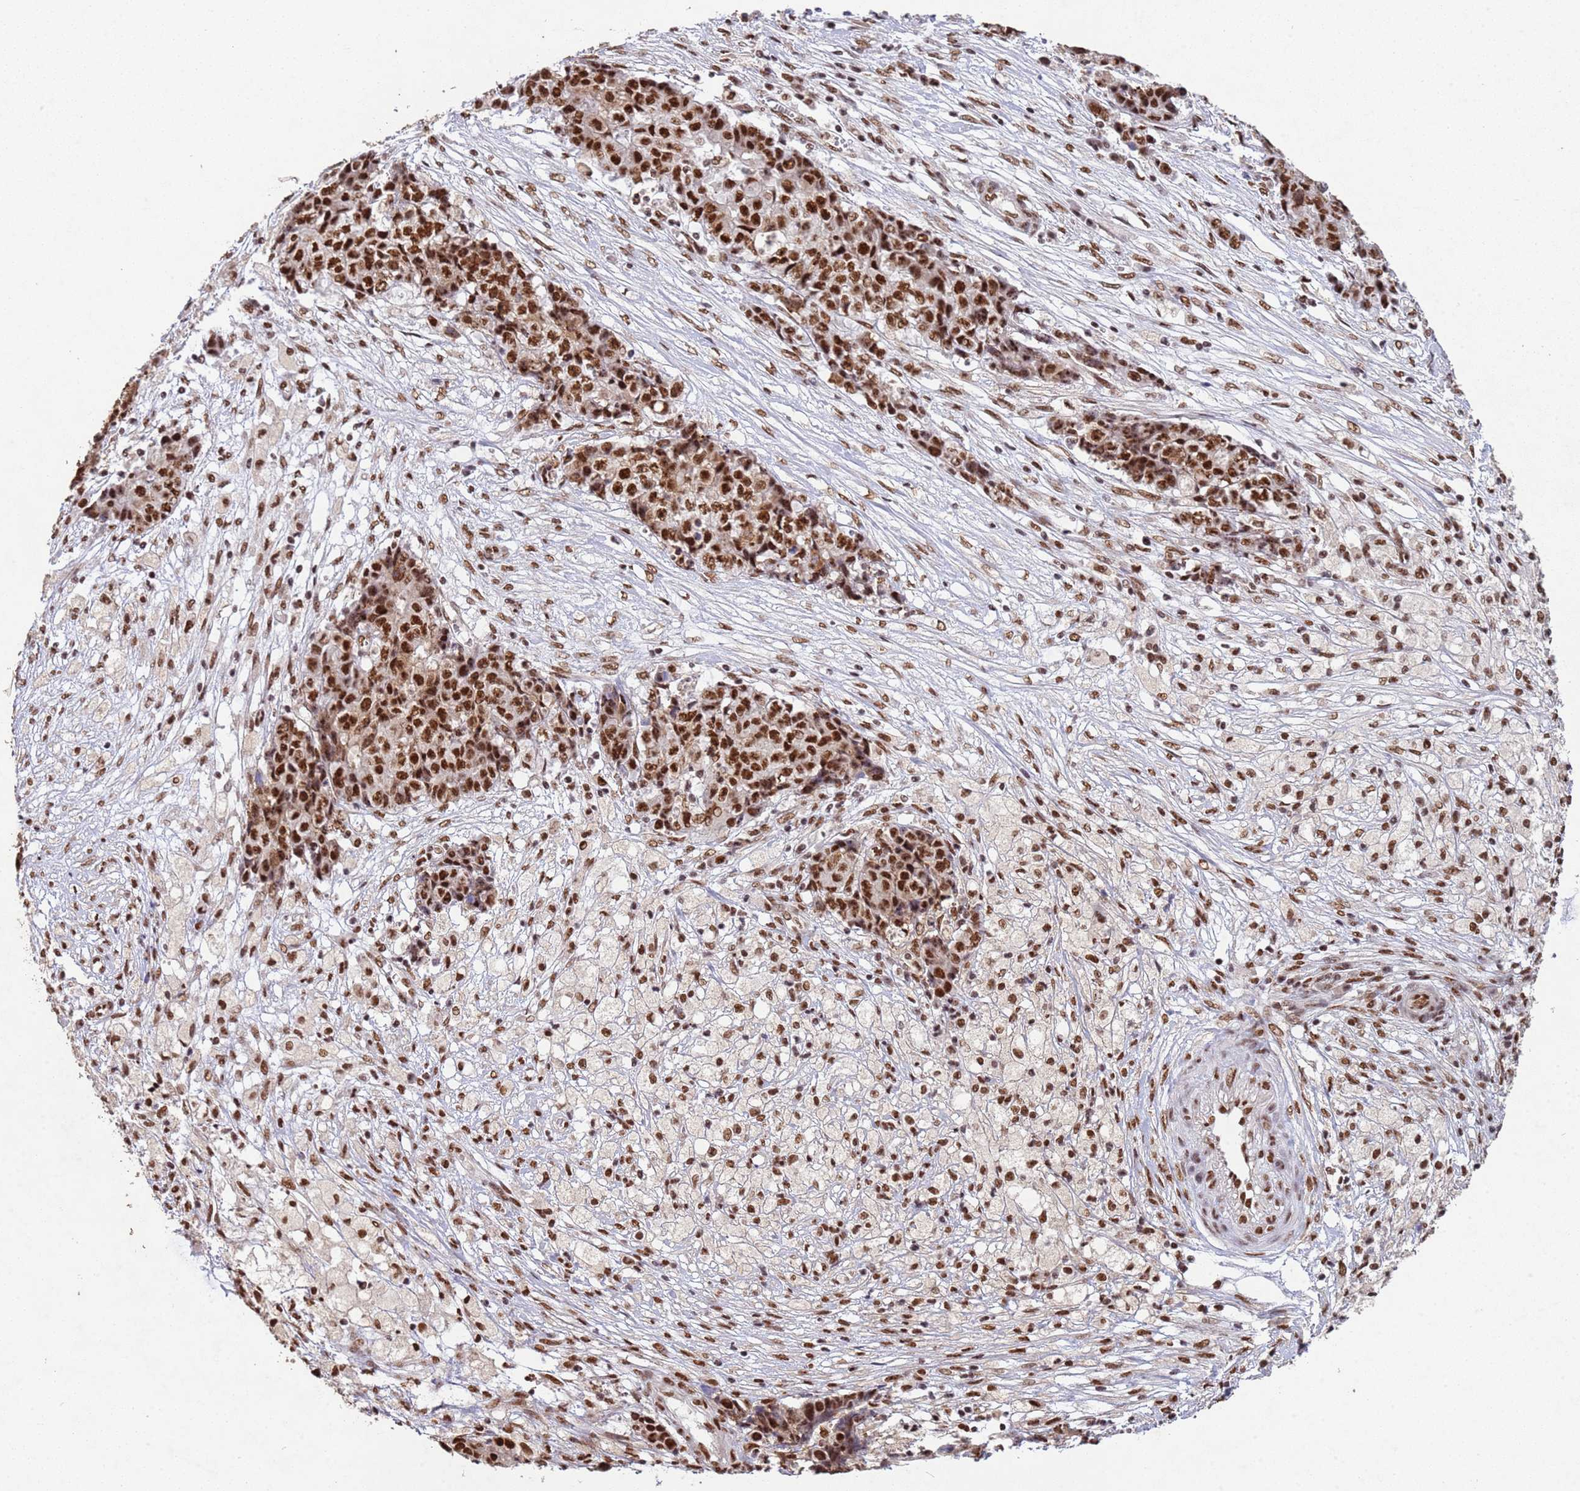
{"staining": {"intensity": "strong", "quantity": ">75%", "location": "nuclear"}, "tissue": "ovarian cancer", "cell_type": "Tumor cells", "image_type": "cancer", "snomed": [{"axis": "morphology", "description": "Carcinoma, endometroid"}, {"axis": "topography", "description": "Ovary"}], "caption": "Human ovarian cancer (endometroid carcinoma) stained with a brown dye displays strong nuclear positive staining in about >75% of tumor cells.", "gene": "ESF1", "patient": {"sex": "female", "age": 42}}